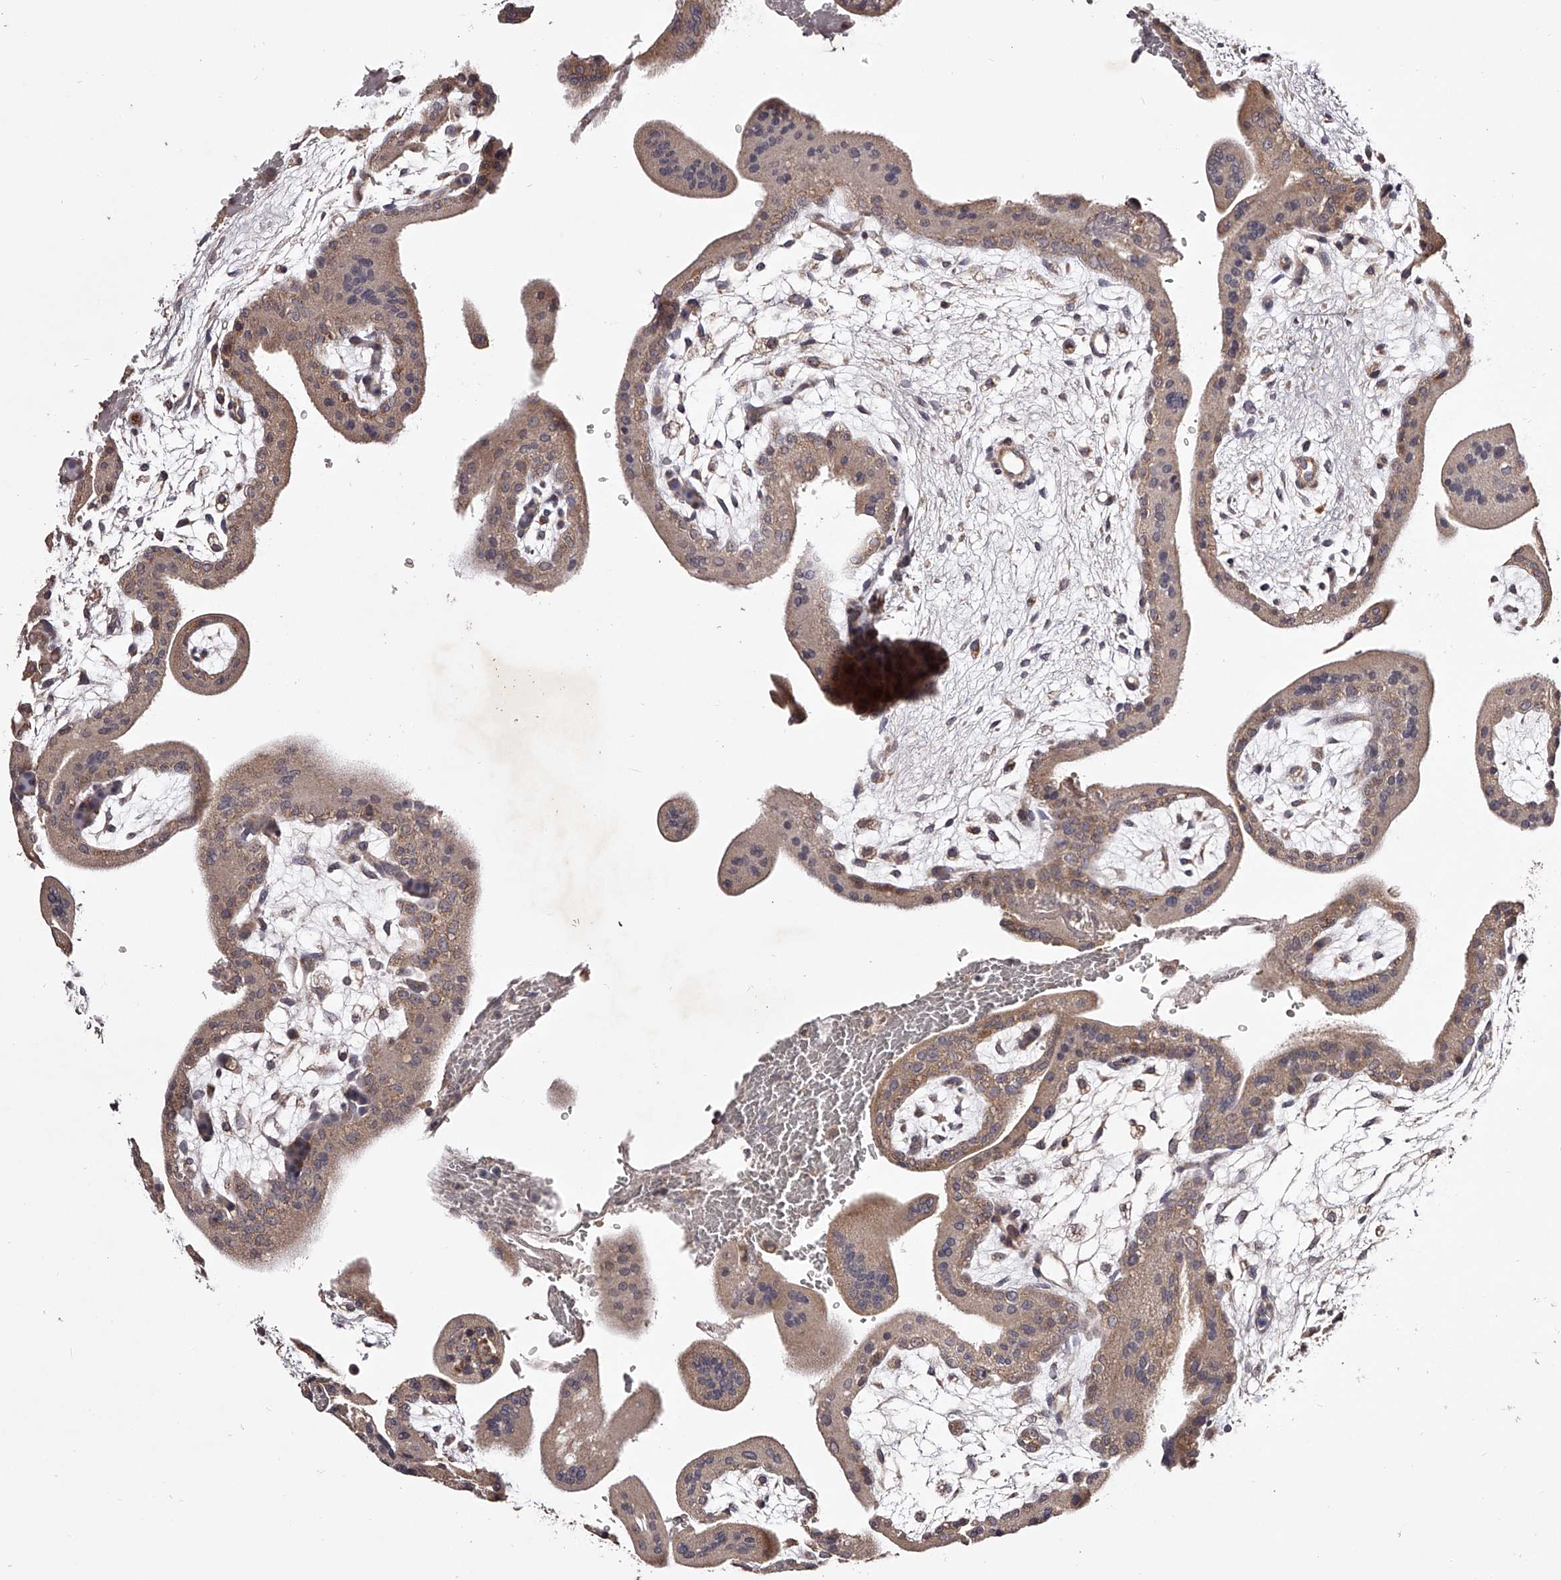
{"staining": {"intensity": "moderate", "quantity": ">75%", "location": "cytoplasmic/membranous"}, "tissue": "placenta", "cell_type": "Trophoblastic cells", "image_type": "normal", "snomed": [{"axis": "morphology", "description": "Normal tissue, NOS"}, {"axis": "topography", "description": "Placenta"}], "caption": "Trophoblastic cells exhibit medium levels of moderate cytoplasmic/membranous staining in approximately >75% of cells in unremarkable human placenta. The protein is stained brown, and the nuclei are stained in blue (DAB (3,3'-diaminobenzidine) IHC with brightfield microscopy, high magnification).", "gene": "ODF2L", "patient": {"sex": "female", "age": 35}}